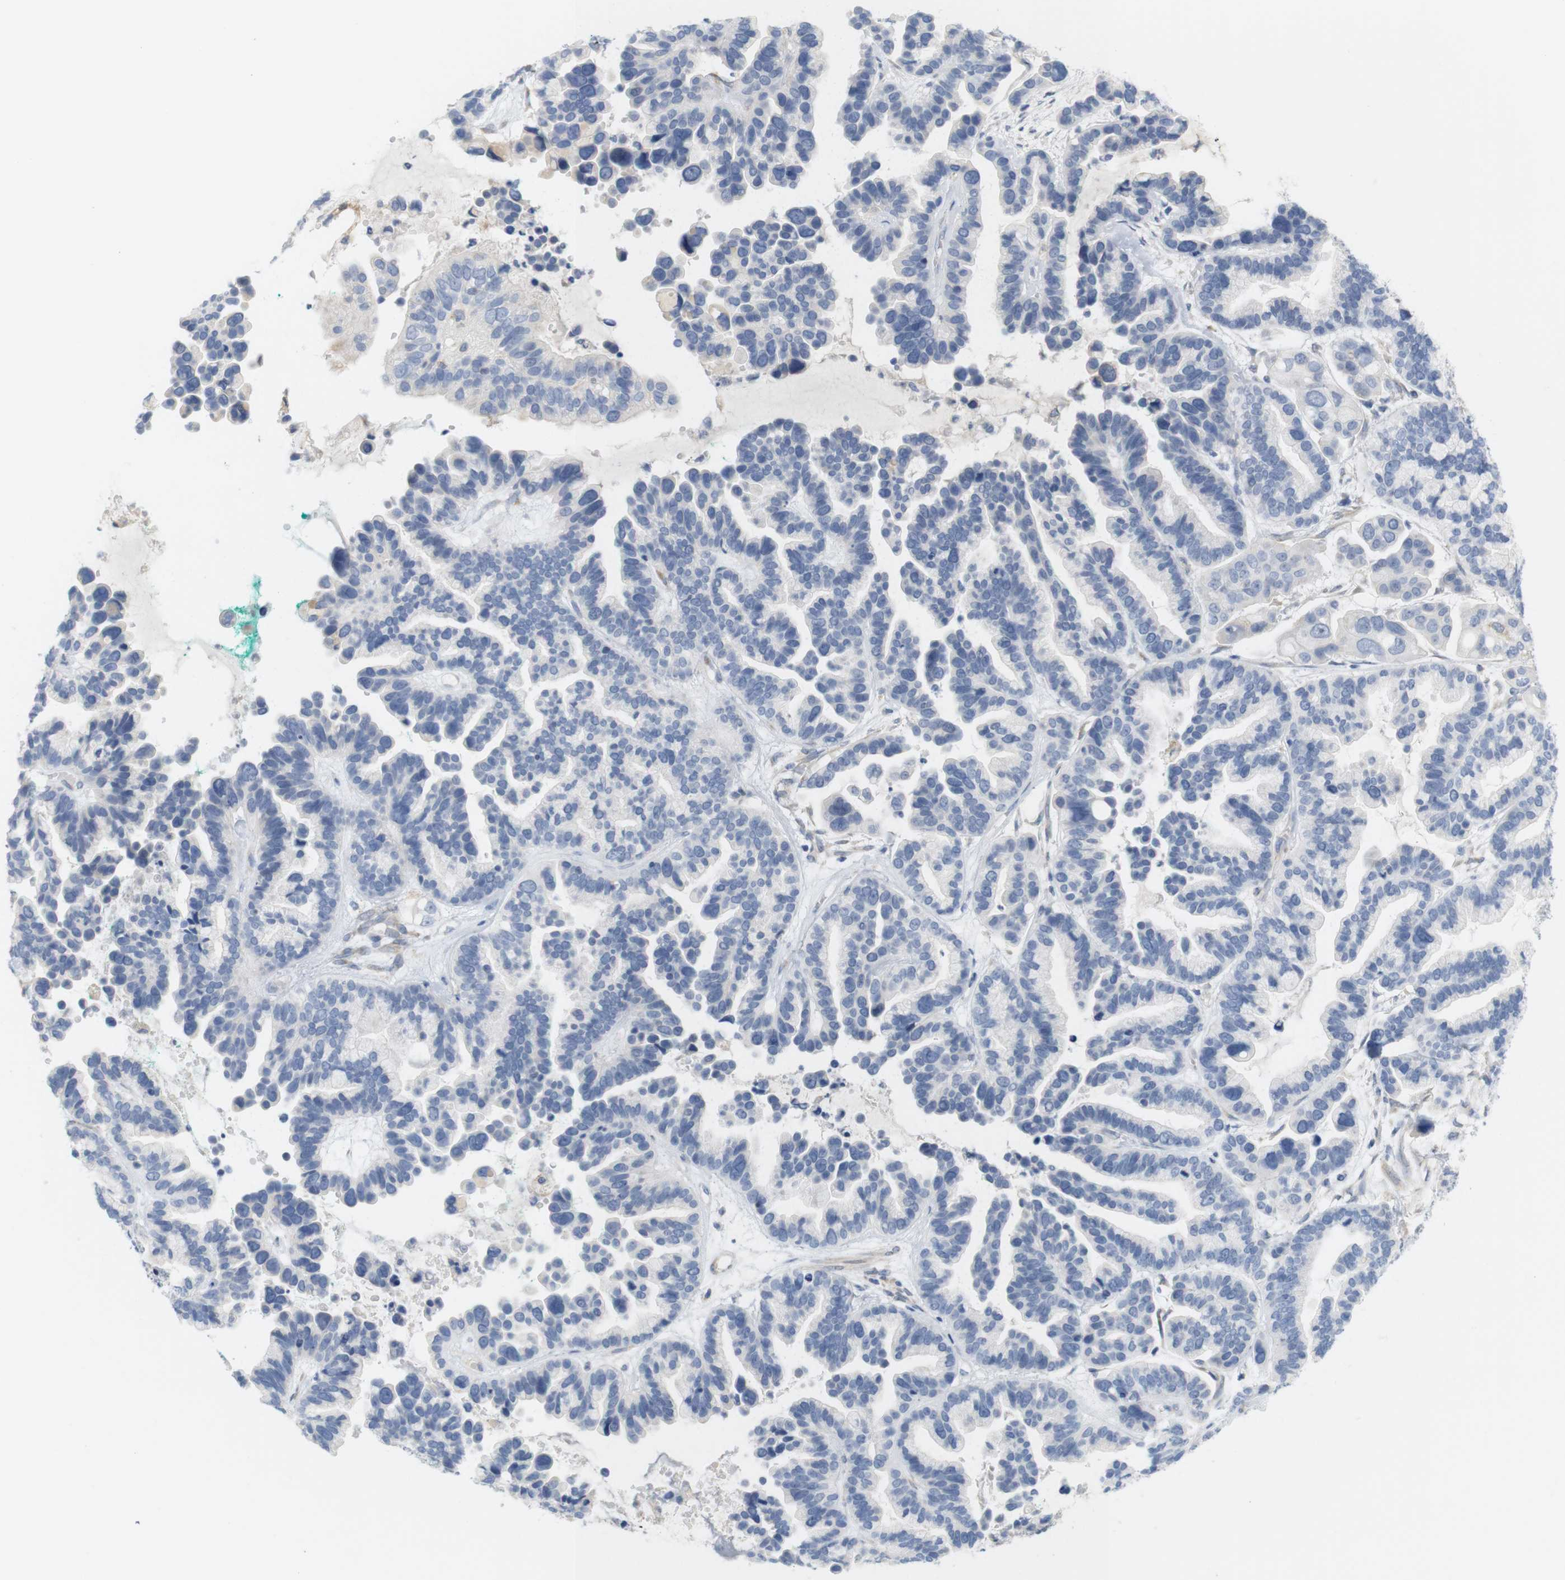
{"staining": {"intensity": "negative", "quantity": "none", "location": "none"}, "tissue": "ovarian cancer", "cell_type": "Tumor cells", "image_type": "cancer", "snomed": [{"axis": "morphology", "description": "Cystadenocarcinoma, serous, NOS"}, {"axis": "topography", "description": "Ovary"}], "caption": "DAB immunohistochemical staining of ovarian serous cystadenocarcinoma exhibits no significant positivity in tumor cells.", "gene": "ITPR1", "patient": {"sex": "female", "age": 56}}